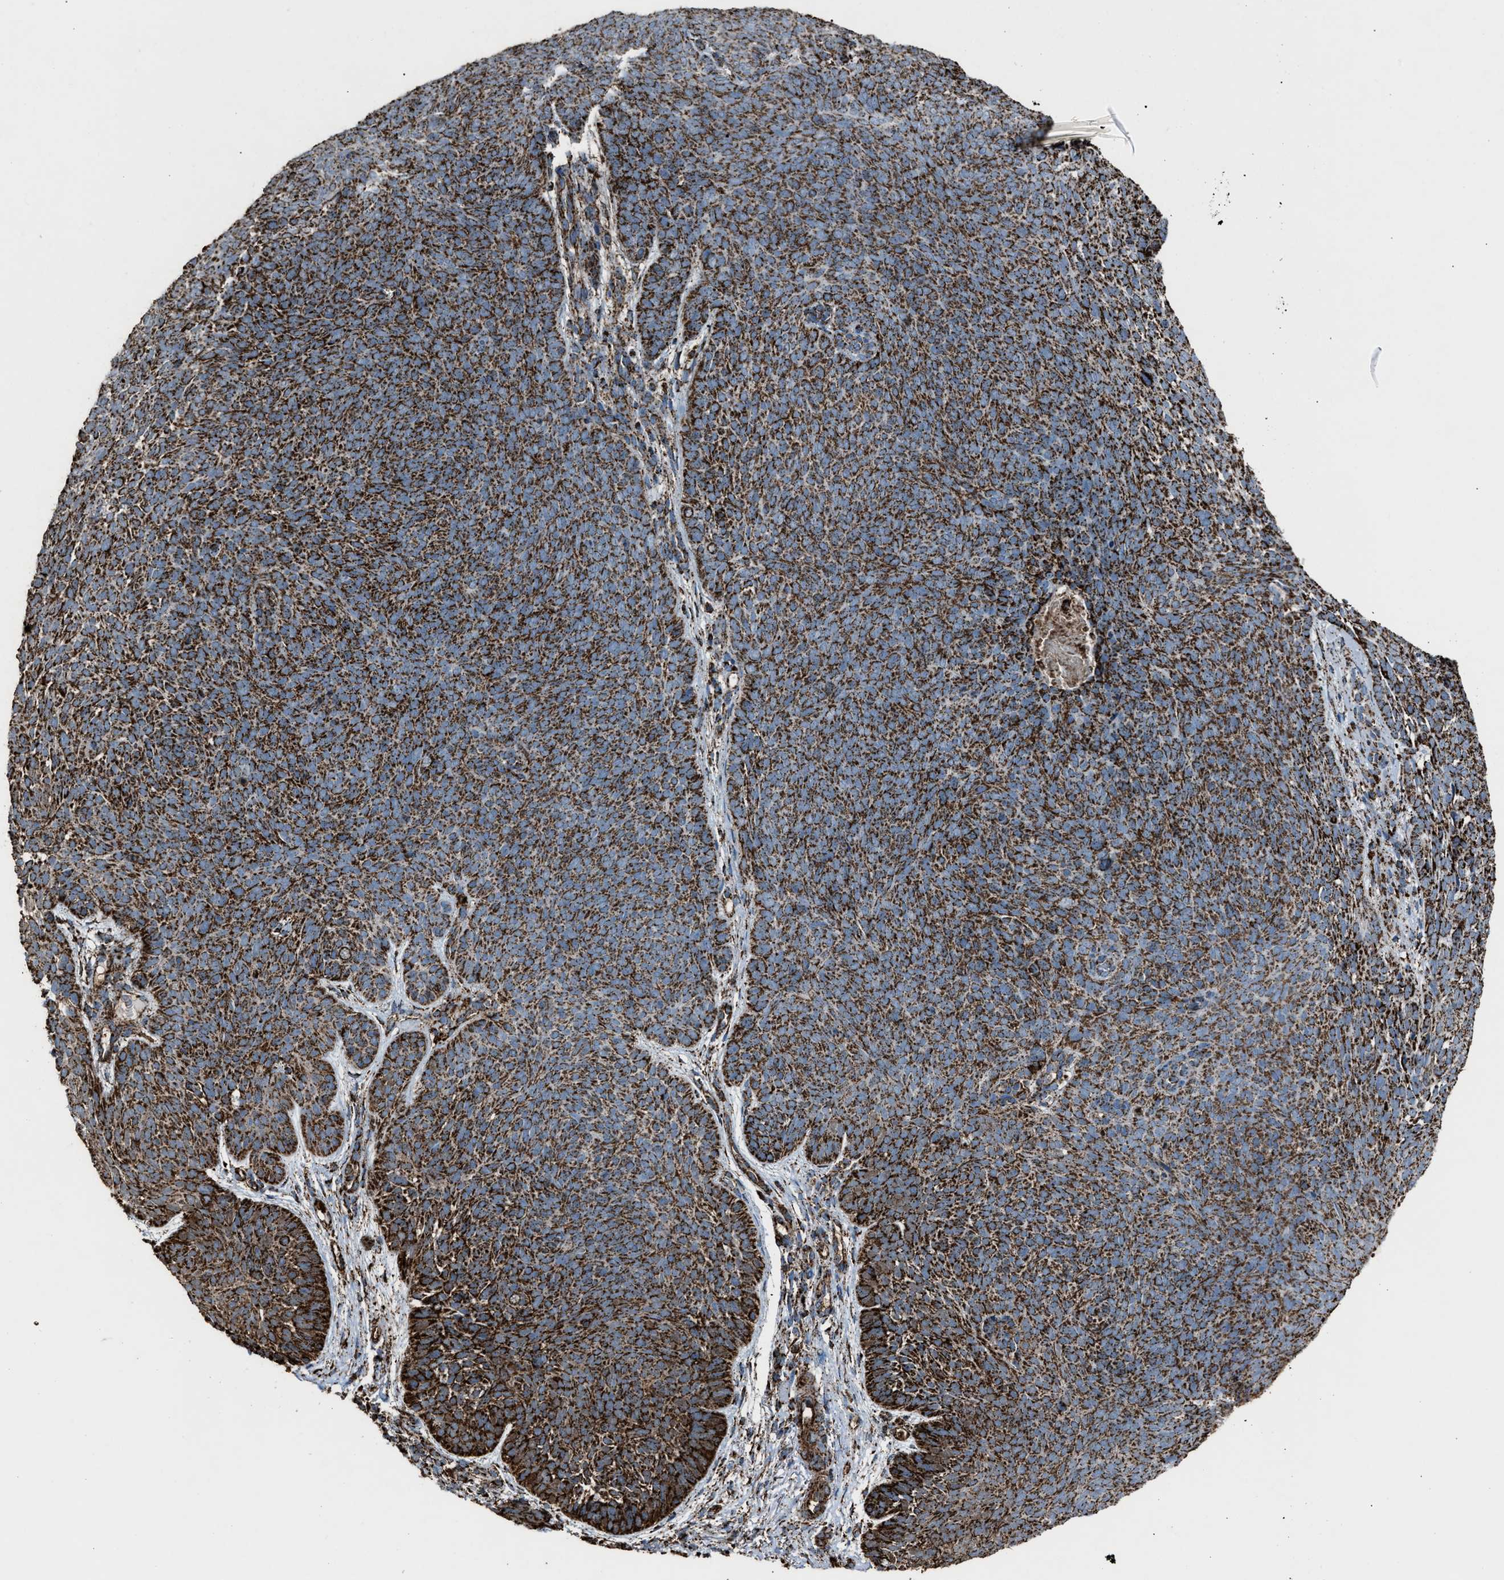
{"staining": {"intensity": "strong", "quantity": ">75%", "location": "cytoplasmic/membranous"}, "tissue": "skin cancer", "cell_type": "Tumor cells", "image_type": "cancer", "snomed": [{"axis": "morphology", "description": "Basal cell carcinoma"}, {"axis": "topography", "description": "Skin"}], "caption": "Protein expression analysis of human skin basal cell carcinoma reveals strong cytoplasmic/membranous expression in about >75% of tumor cells. Immunohistochemistry (ihc) stains the protein of interest in brown and the nuclei are stained blue.", "gene": "MDH2", "patient": {"sex": "male", "age": 61}}